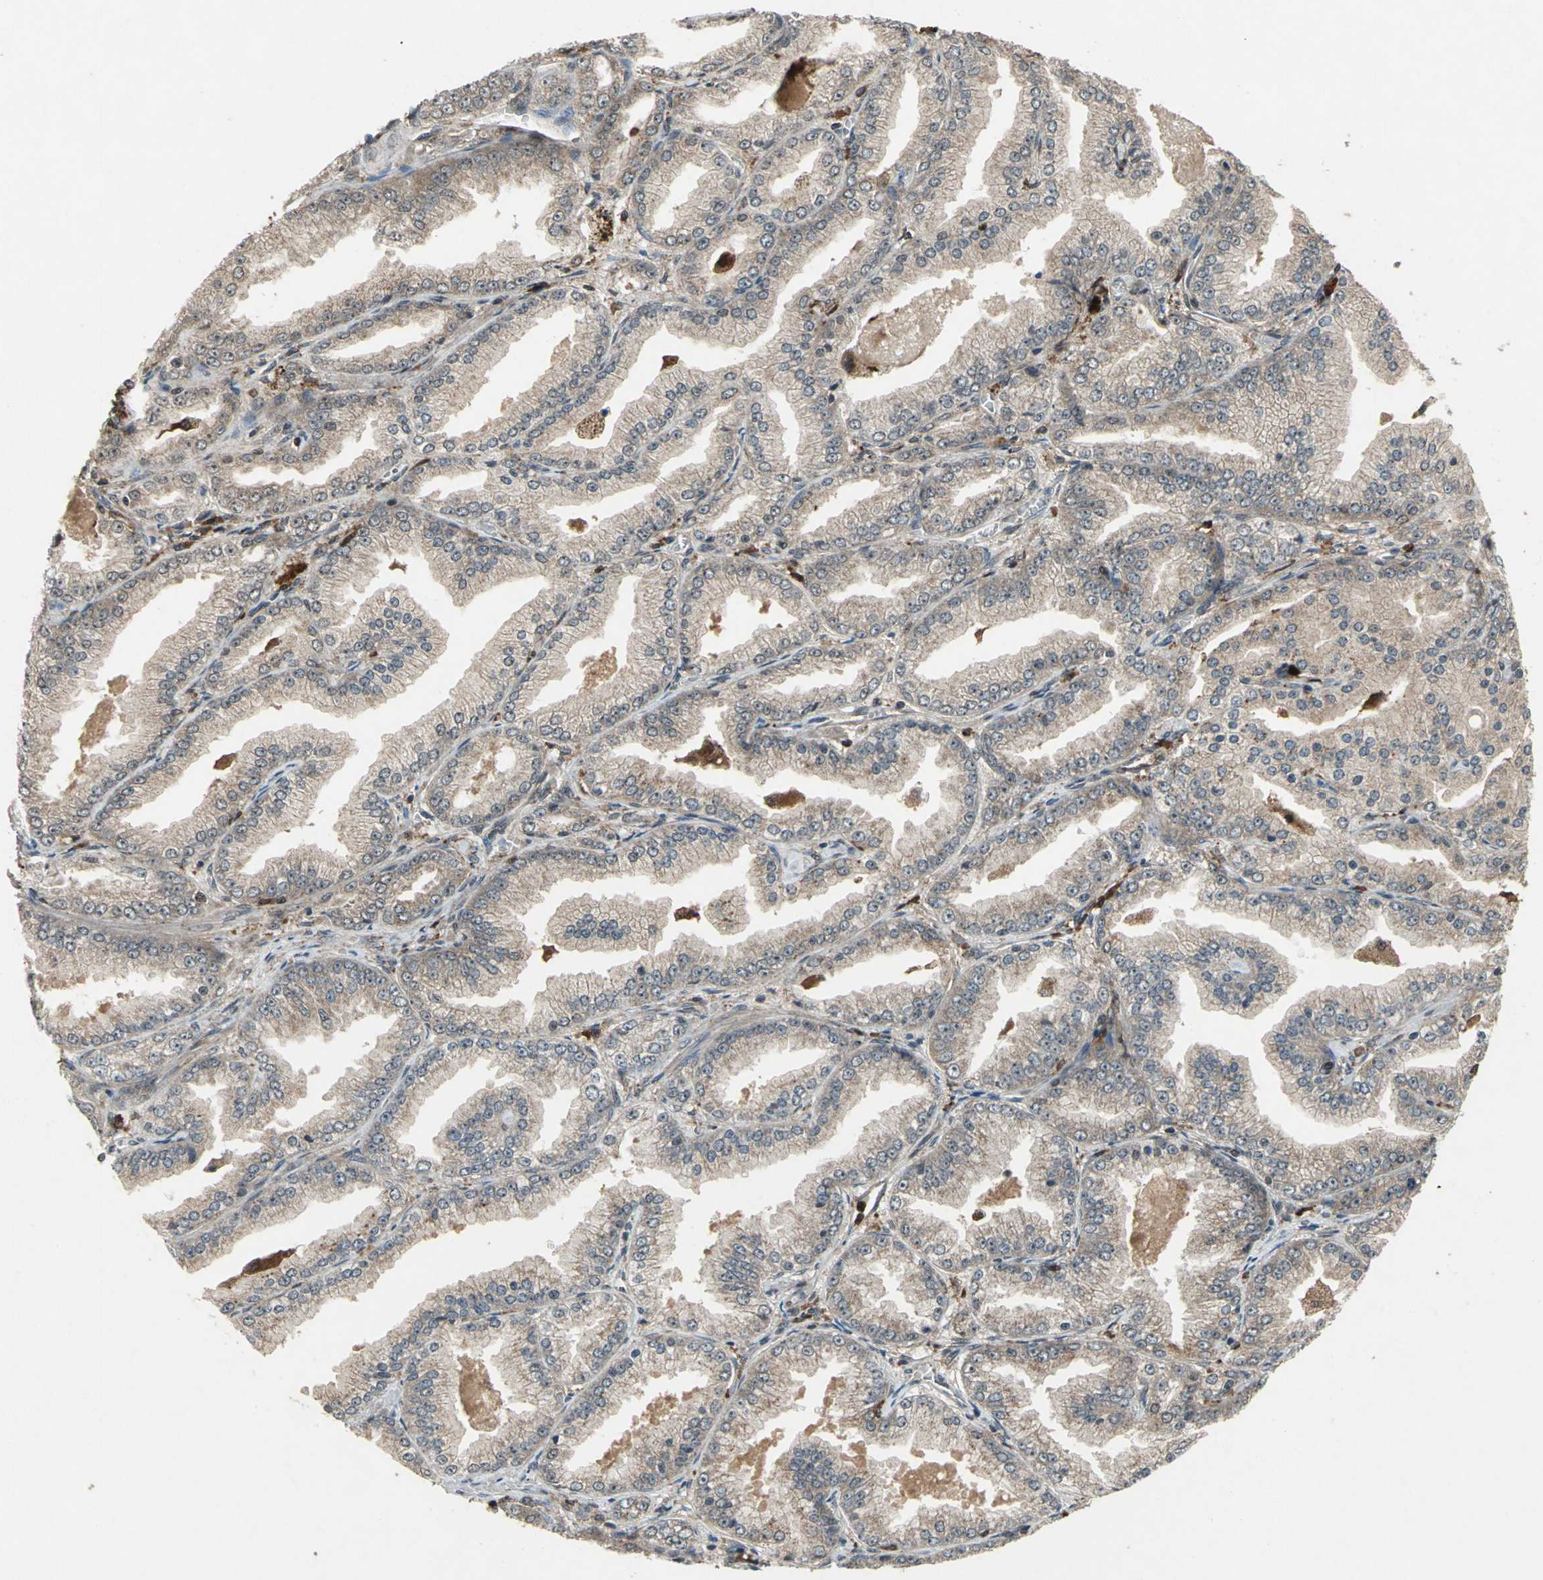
{"staining": {"intensity": "weak", "quantity": "25%-75%", "location": "cytoplasmic/membranous"}, "tissue": "prostate cancer", "cell_type": "Tumor cells", "image_type": "cancer", "snomed": [{"axis": "morphology", "description": "Adenocarcinoma, High grade"}, {"axis": "topography", "description": "Prostate"}], "caption": "High-magnification brightfield microscopy of prostate cancer stained with DAB (brown) and counterstained with hematoxylin (blue). tumor cells exhibit weak cytoplasmic/membranous expression is seen in approximately25%-75% of cells.", "gene": "PYCARD", "patient": {"sex": "male", "age": 61}}